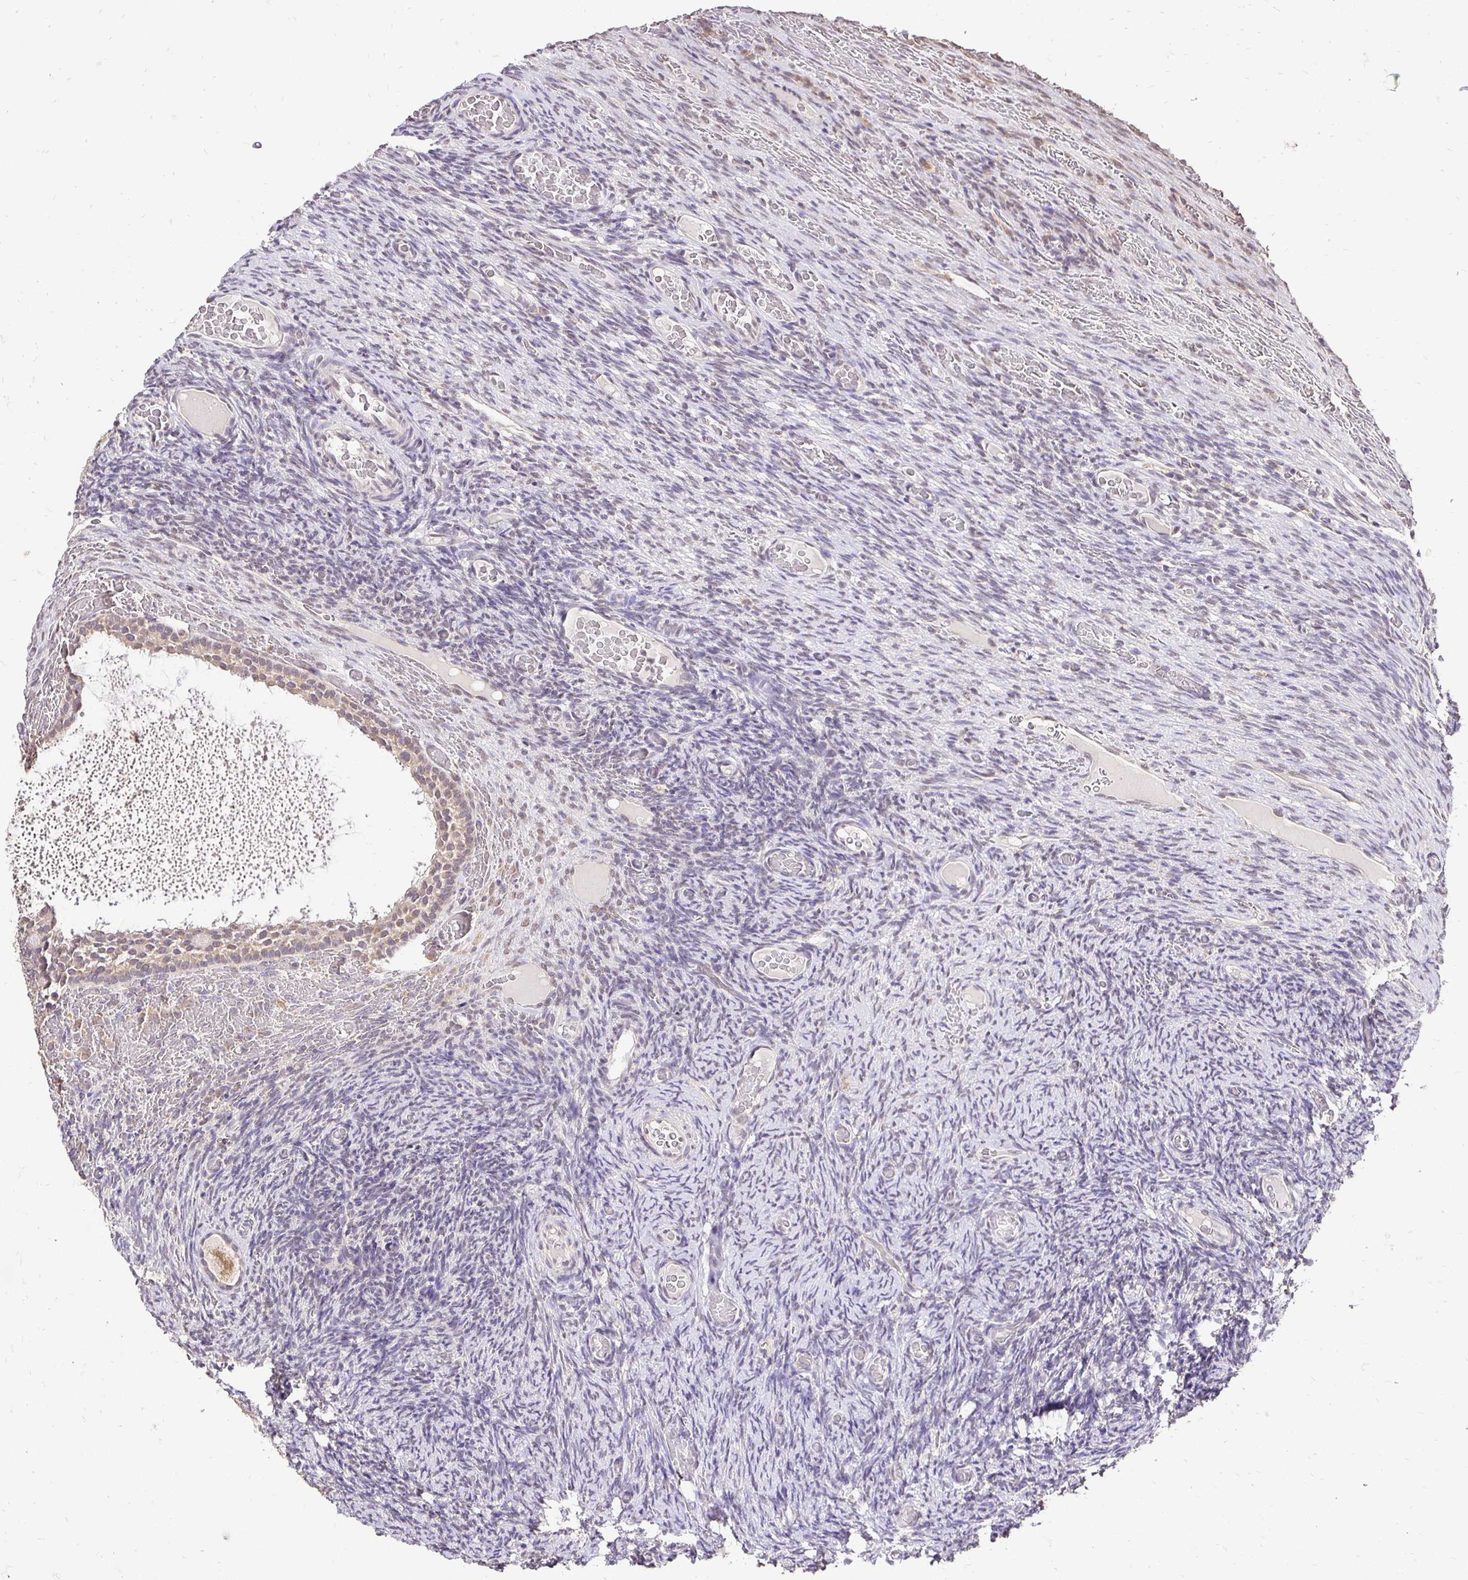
{"staining": {"intensity": "negative", "quantity": "none", "location": "none"}, "tissue": "ovary", "cell_type": "Follicle cells", "image_type": "normal", "snomed": [{"axis": "morphology", "description": "Normal tissue, NOS"}, {"axis": "topography", "description": "Ovary"}], "caption": "The photomicrograph displays no staining of follicle cells in unremarkable ovary. The staining is performed using DAB (3,3'-diaminobenzidine) brown chromogen with nuclei counter-stained in using hematoxylin.", "gene": "RHEBL1", "patient": {"sex": "female", "age": 34}}